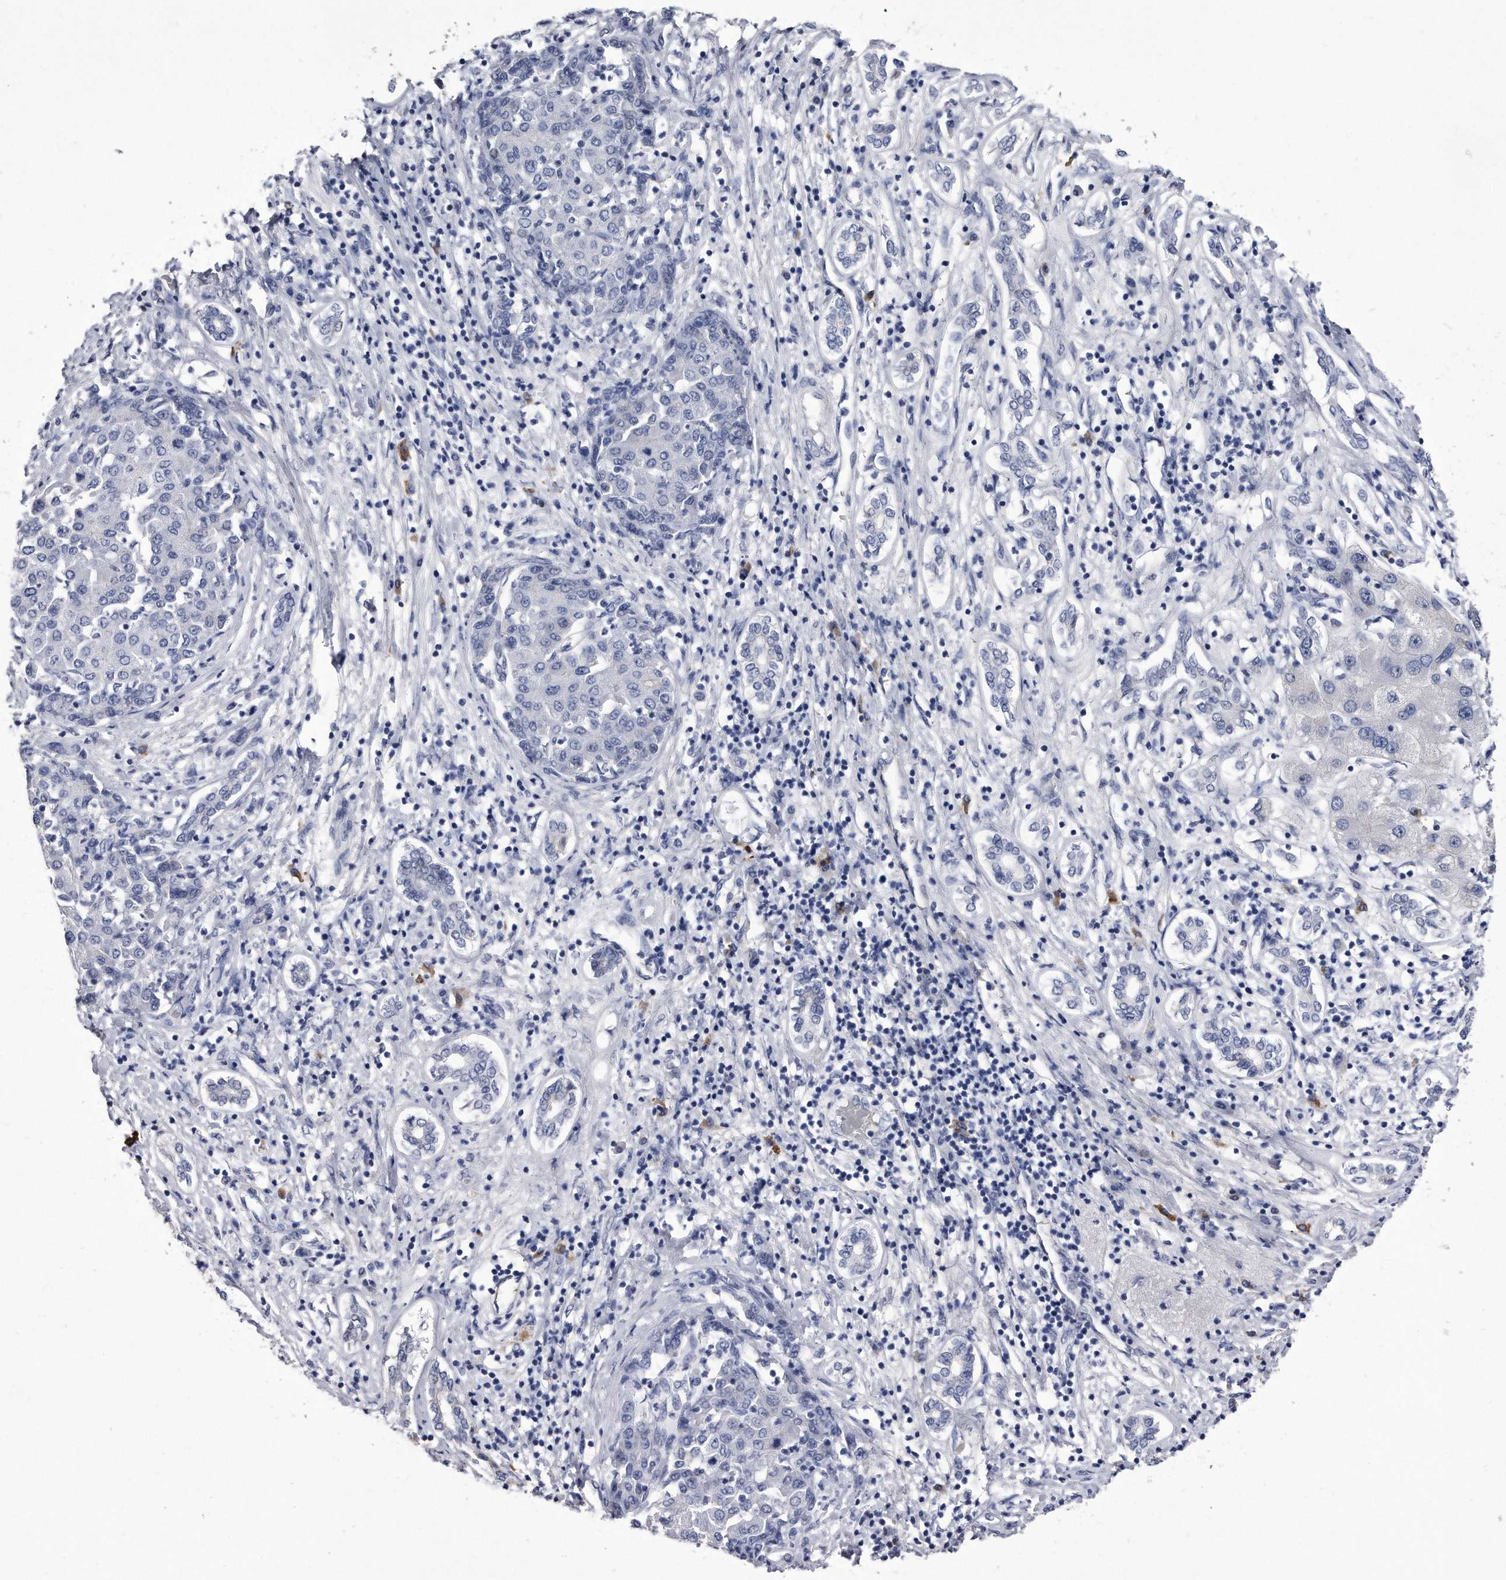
{"staining": {"intensity": "negative", "quantity": "none", "location": "none"}, "tissue": "liver cancer", "cell_type": "Tumor cells", "image_type": "cancer", "snomed": [{"axis": "morphology", "description": "Carcinoma, Hepatocellular, NOS"}, {"axis": "topography", "description": "Liver"}], "caption": "The micrograph shows no staining of tumor cells in liver cancer. (Stains: DAB (3,3'-diaminobenzidine) IHC with hematoxylin counter stain, Microscopy: brightfield microscopy at high magnification).", "gene": "KCTD8", "patient": {"sex": "male", "age": 65}}